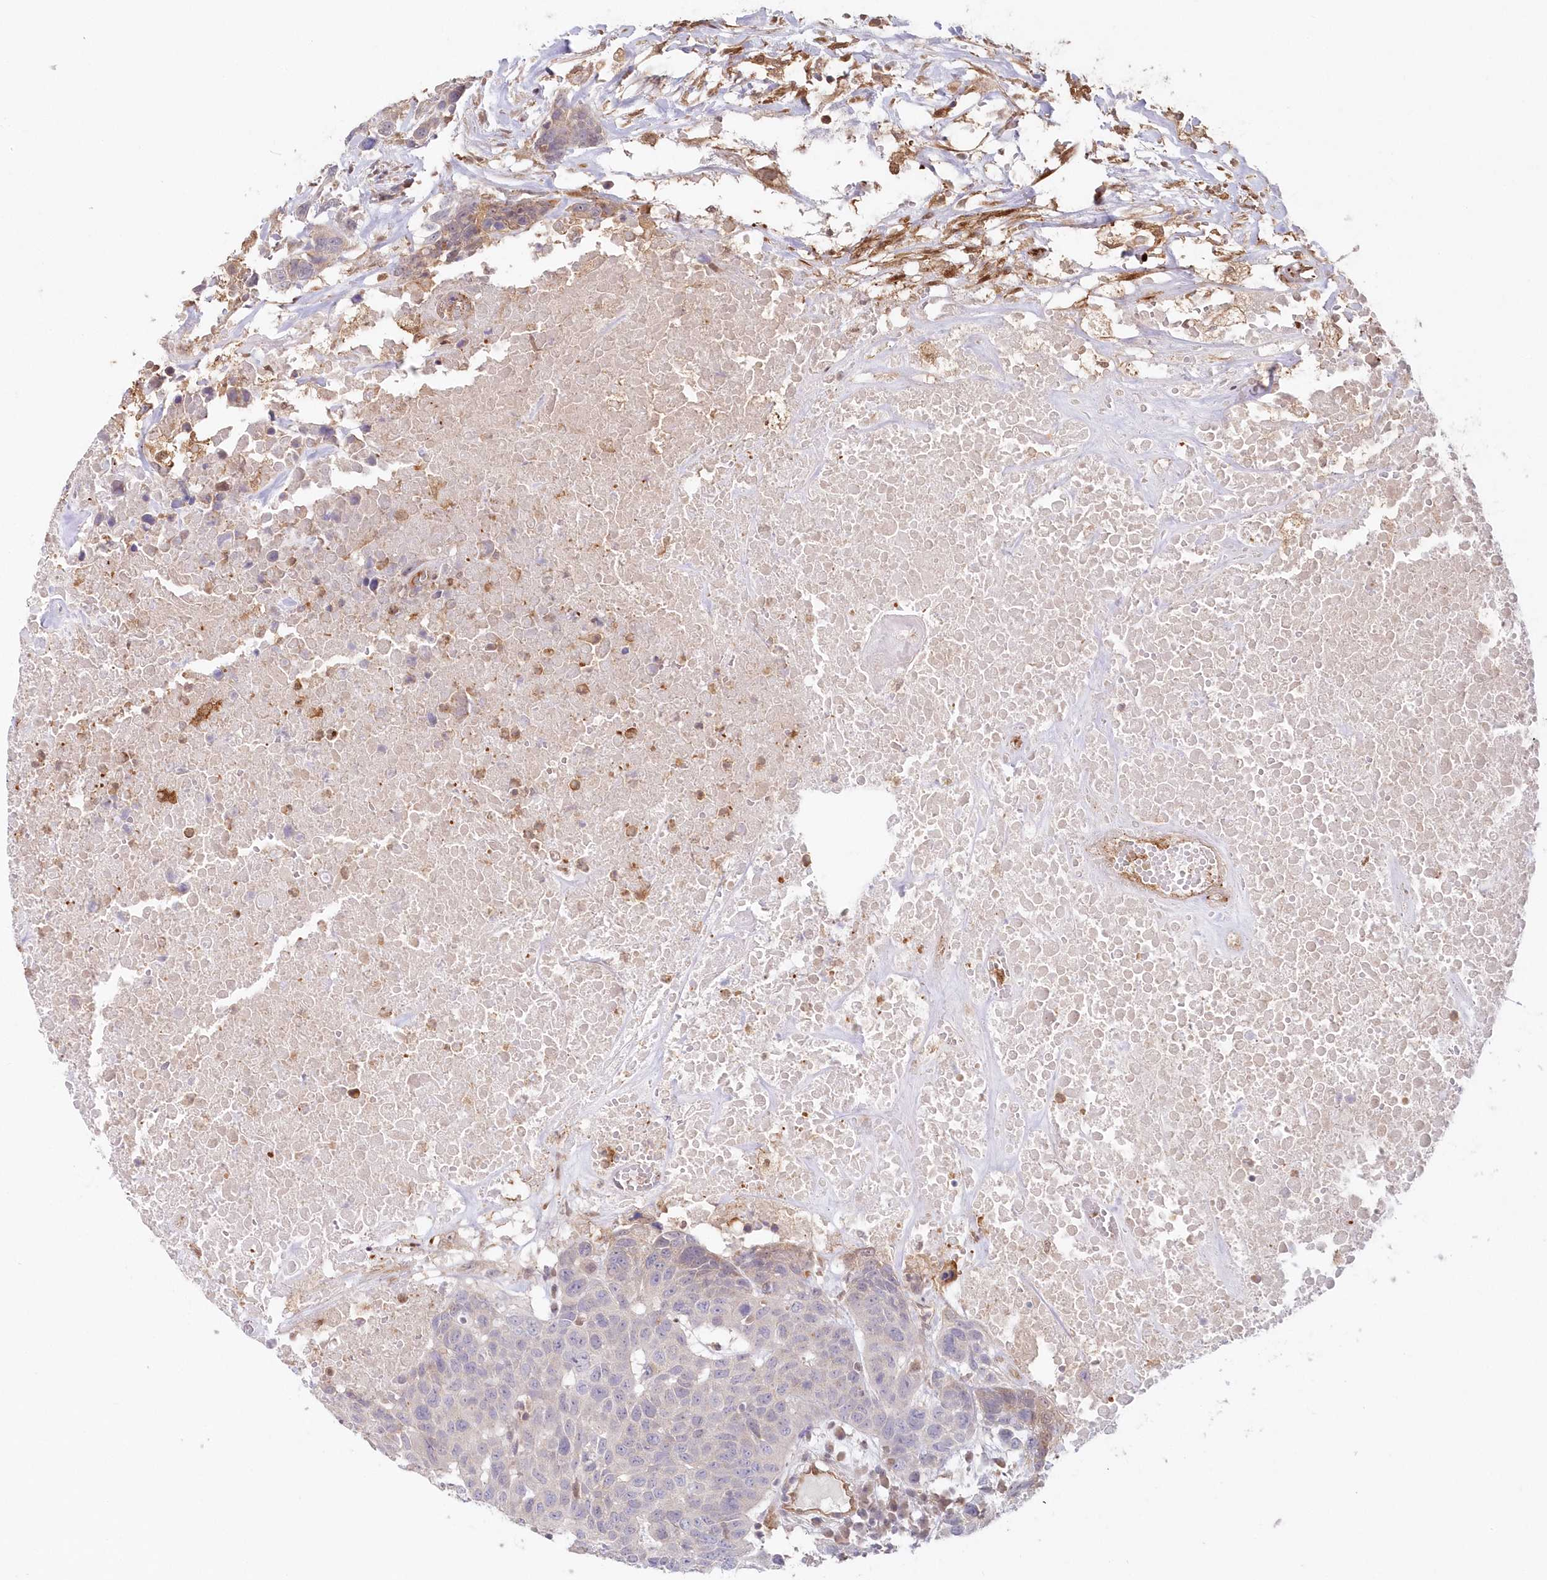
{"staining": {"intensity": "negative", "quantity": "none", "location": "none"}, "tissue": "head and neck cancer", "cell_type": "Tumor cells", "image_type": "cancer", "snomed": [{"axis": "morphology", "description": "Squamous cell carcinoma, NOS"}, {"axis": "topography", "description": "Head-Neck"}], "caption": "Immunohistochemical staining of head and neck squamous cell carcinoma exhibits no significant staining in tumor cells.", "gene": "GBE1", "patient": {"sex": "male", "age": 66}}